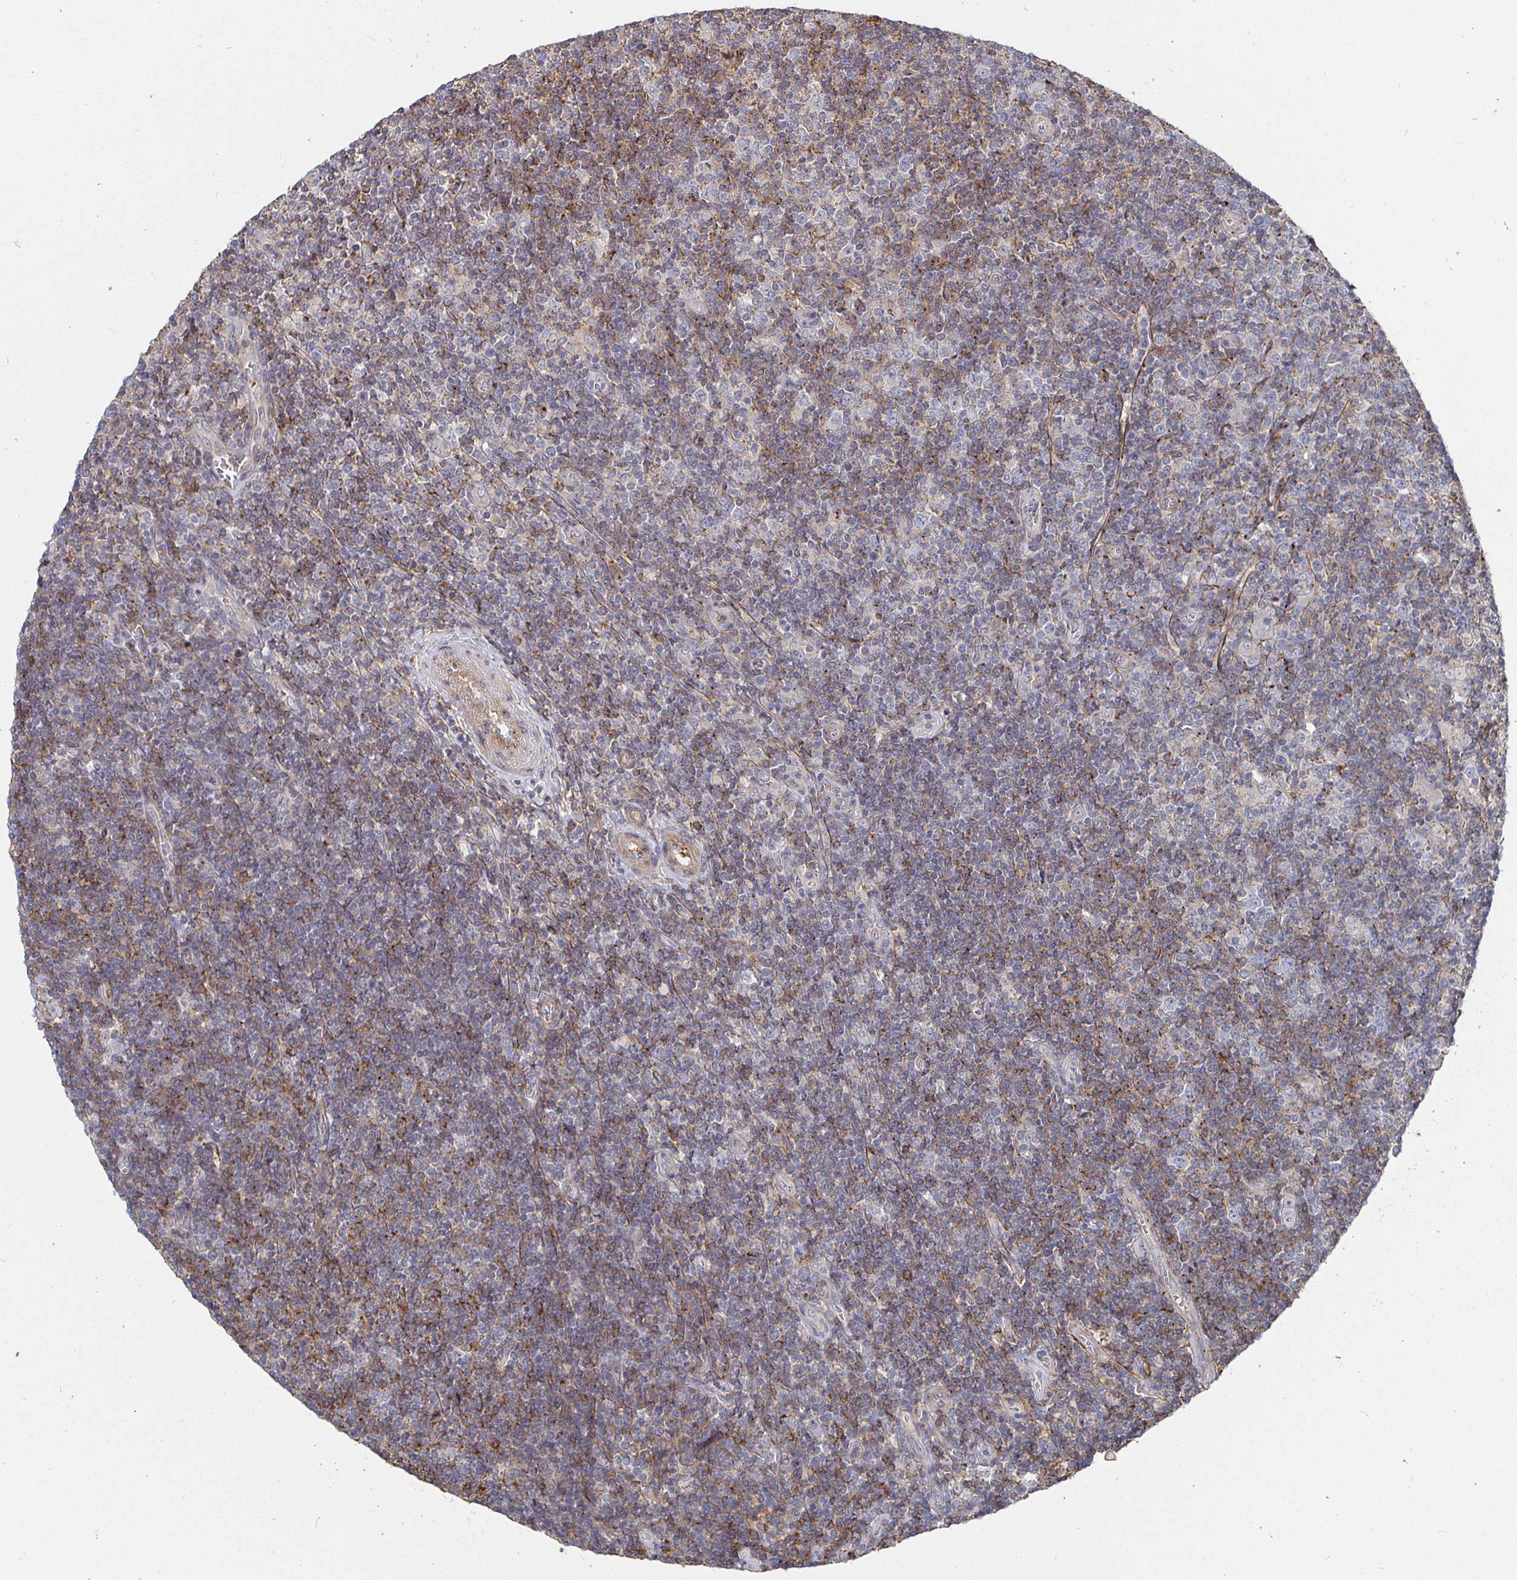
{"staining": {"intensity": "negative", "quantity": "none", "location": "none"}, "tissue": "lymphoma", "cell_type": "Tumor cells", "image_type": "cancer", "snomed": [{"axis": "morphology", "description": "Hodgkin's disease, NOS"}, {"axis": "topography", "description": "Lymph node"}], "caption": "Tumor cells are negative for brown protein staining in lymphoma. (Brightfield microscopy of DAB (3,3'-diaminobenzidine) IHC at high magnification).", "gene": "GJA4", "patient": {"sex": "male", "age": 40}}